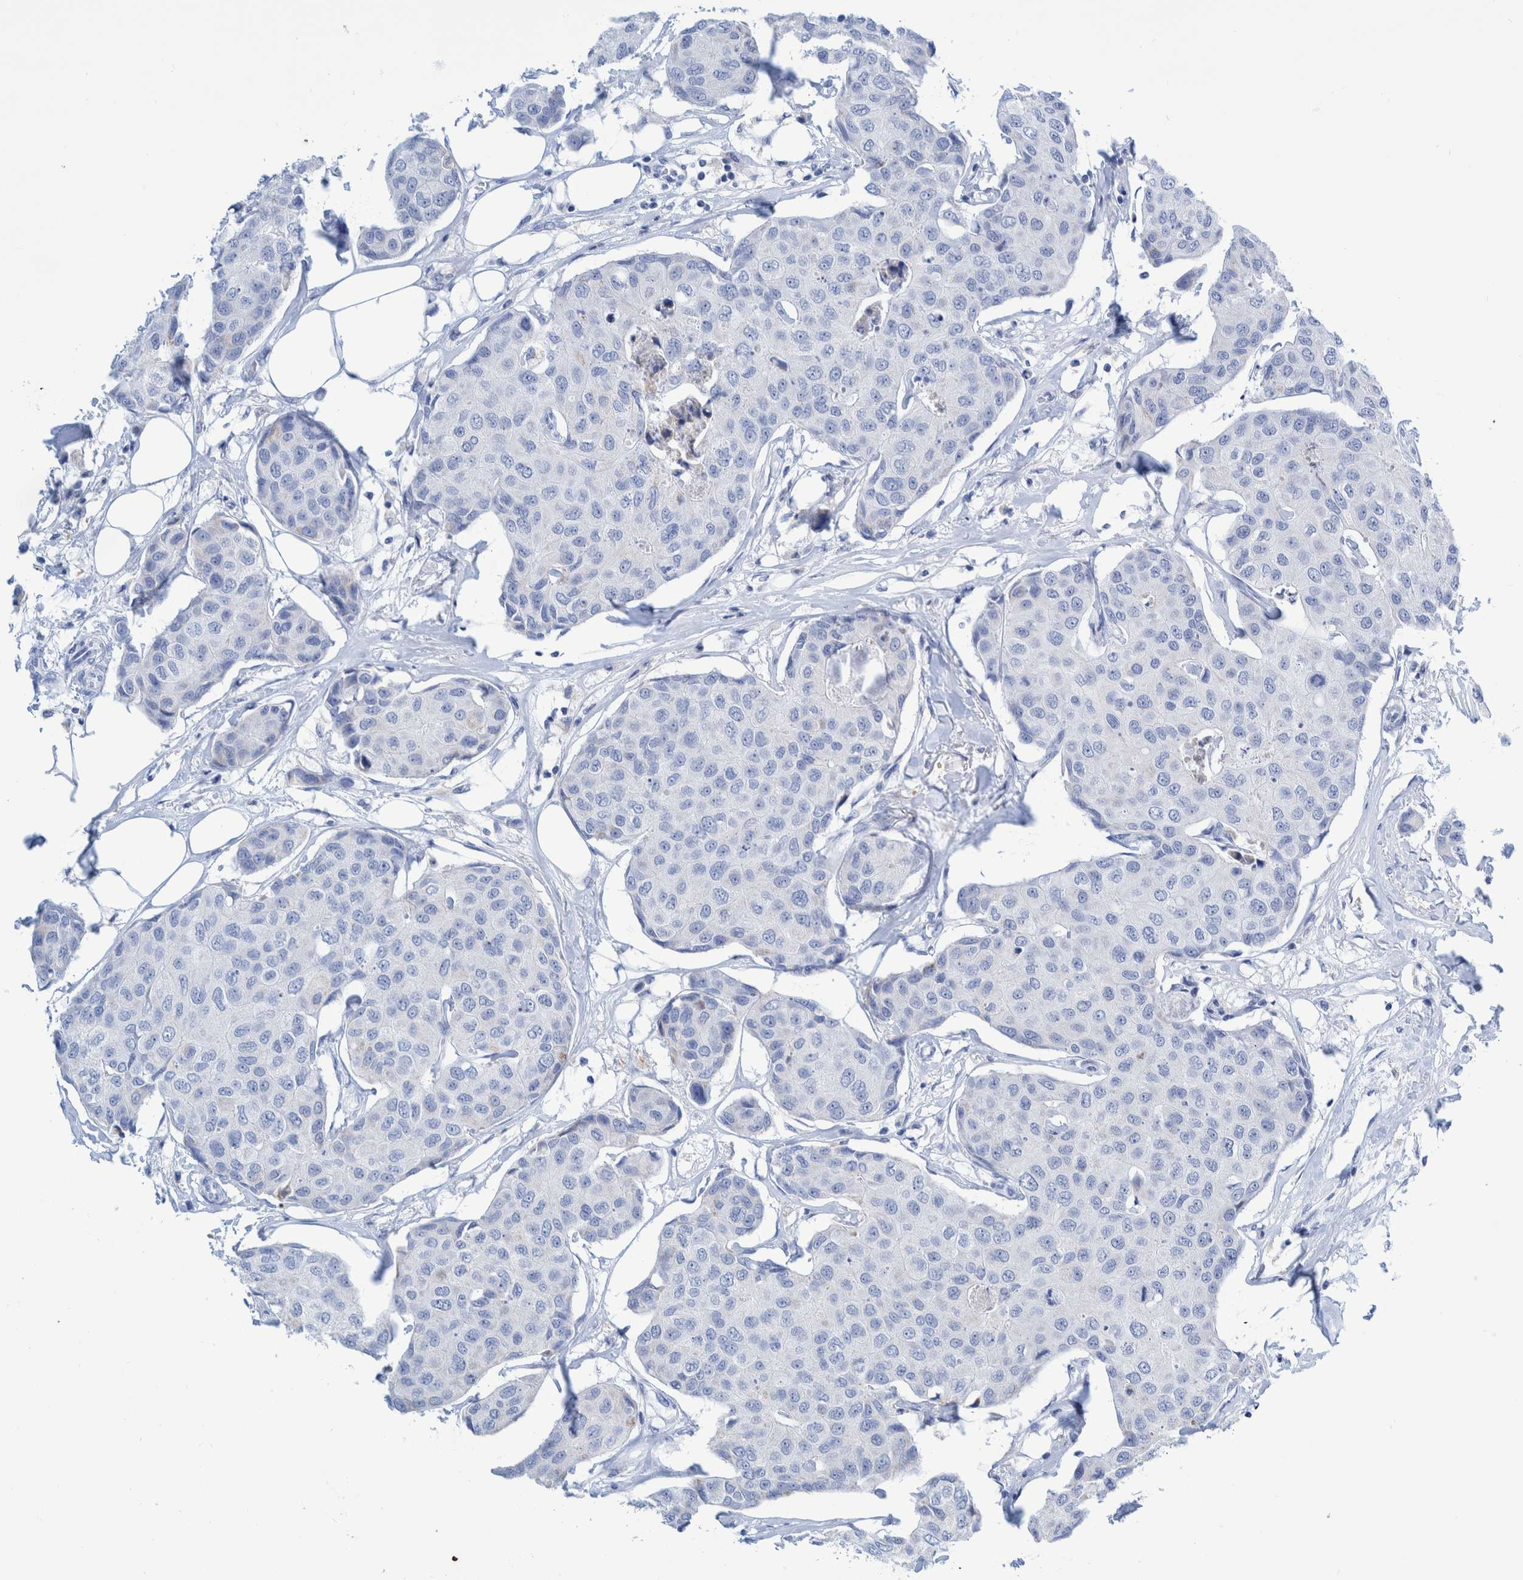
{"staining": {"intensity": "negative", "quantity": "none", "location": "none"}, "tissue": "breast cancer", "cell_type": "Tumor cells", "image_type": "cancer", "snomed": [{"axis": "morphology", "description": "Duct carcinoma"}, {"axis": "topography", "description": "Breast"}], "caption": "The IHC photomicrograph has no significant expression in tumor cells of breast cancer tissue.", "gene": "KRT14", "patient": {"sex": "female", "age": 80}}